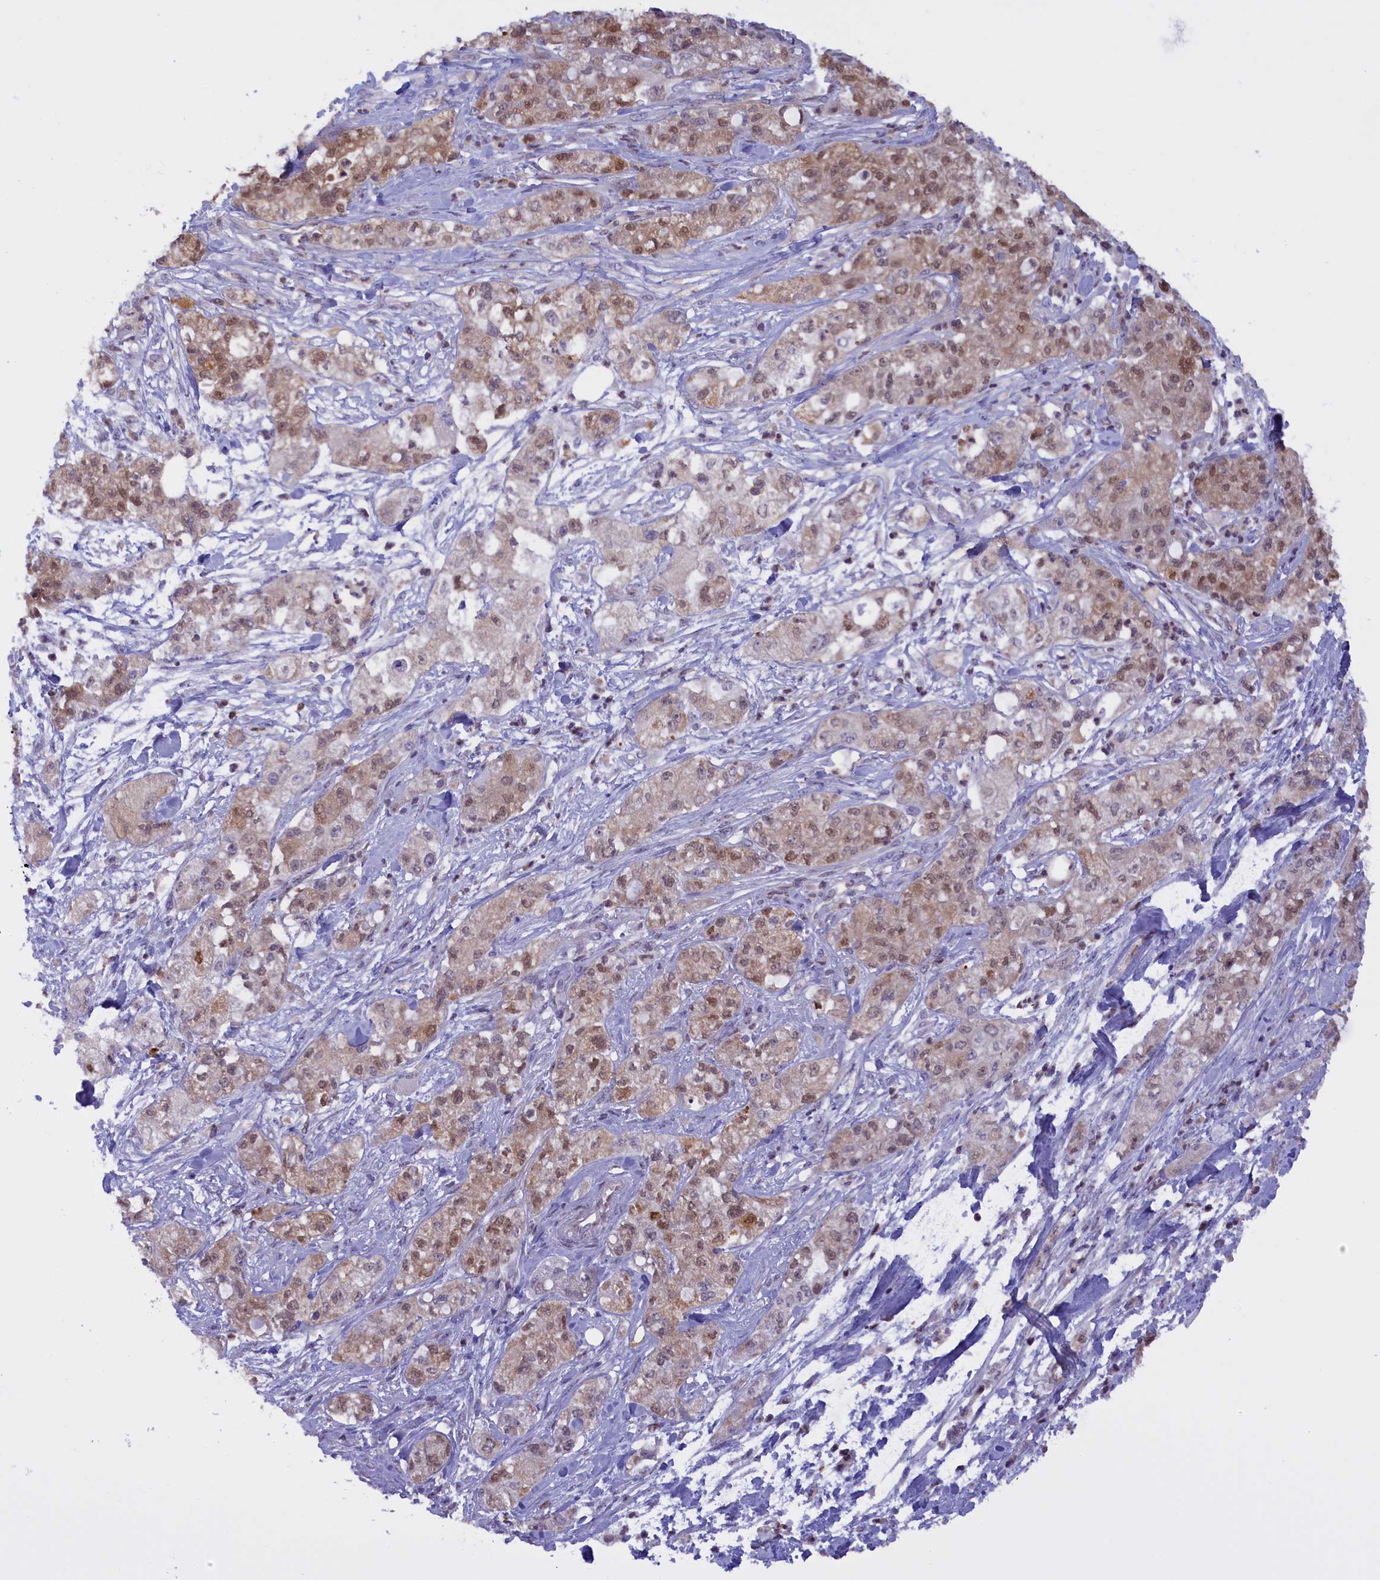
{"staining": {"intensity": "moderate", "quantity": "25%-75%", "location": "nuclear"}, "tissue": "pancreatic cancer", "cell_type": "Tumor cells", "image_type": "cancer", "snomed": [{"axis": "morphology", "description": "Adenocarcinoma, NOS"}, {"axis": "topography", "description": "Pancreas"}], "caption": "Approximately 25%-75% of tumor cells in pancreatic adenocarcinoma demonstrate moderate nuclear protein positivity as visualized by brown immunohistochemical staining.", "gene": "IZUMO2", "patient": {"sex": "female", "age": 78}}